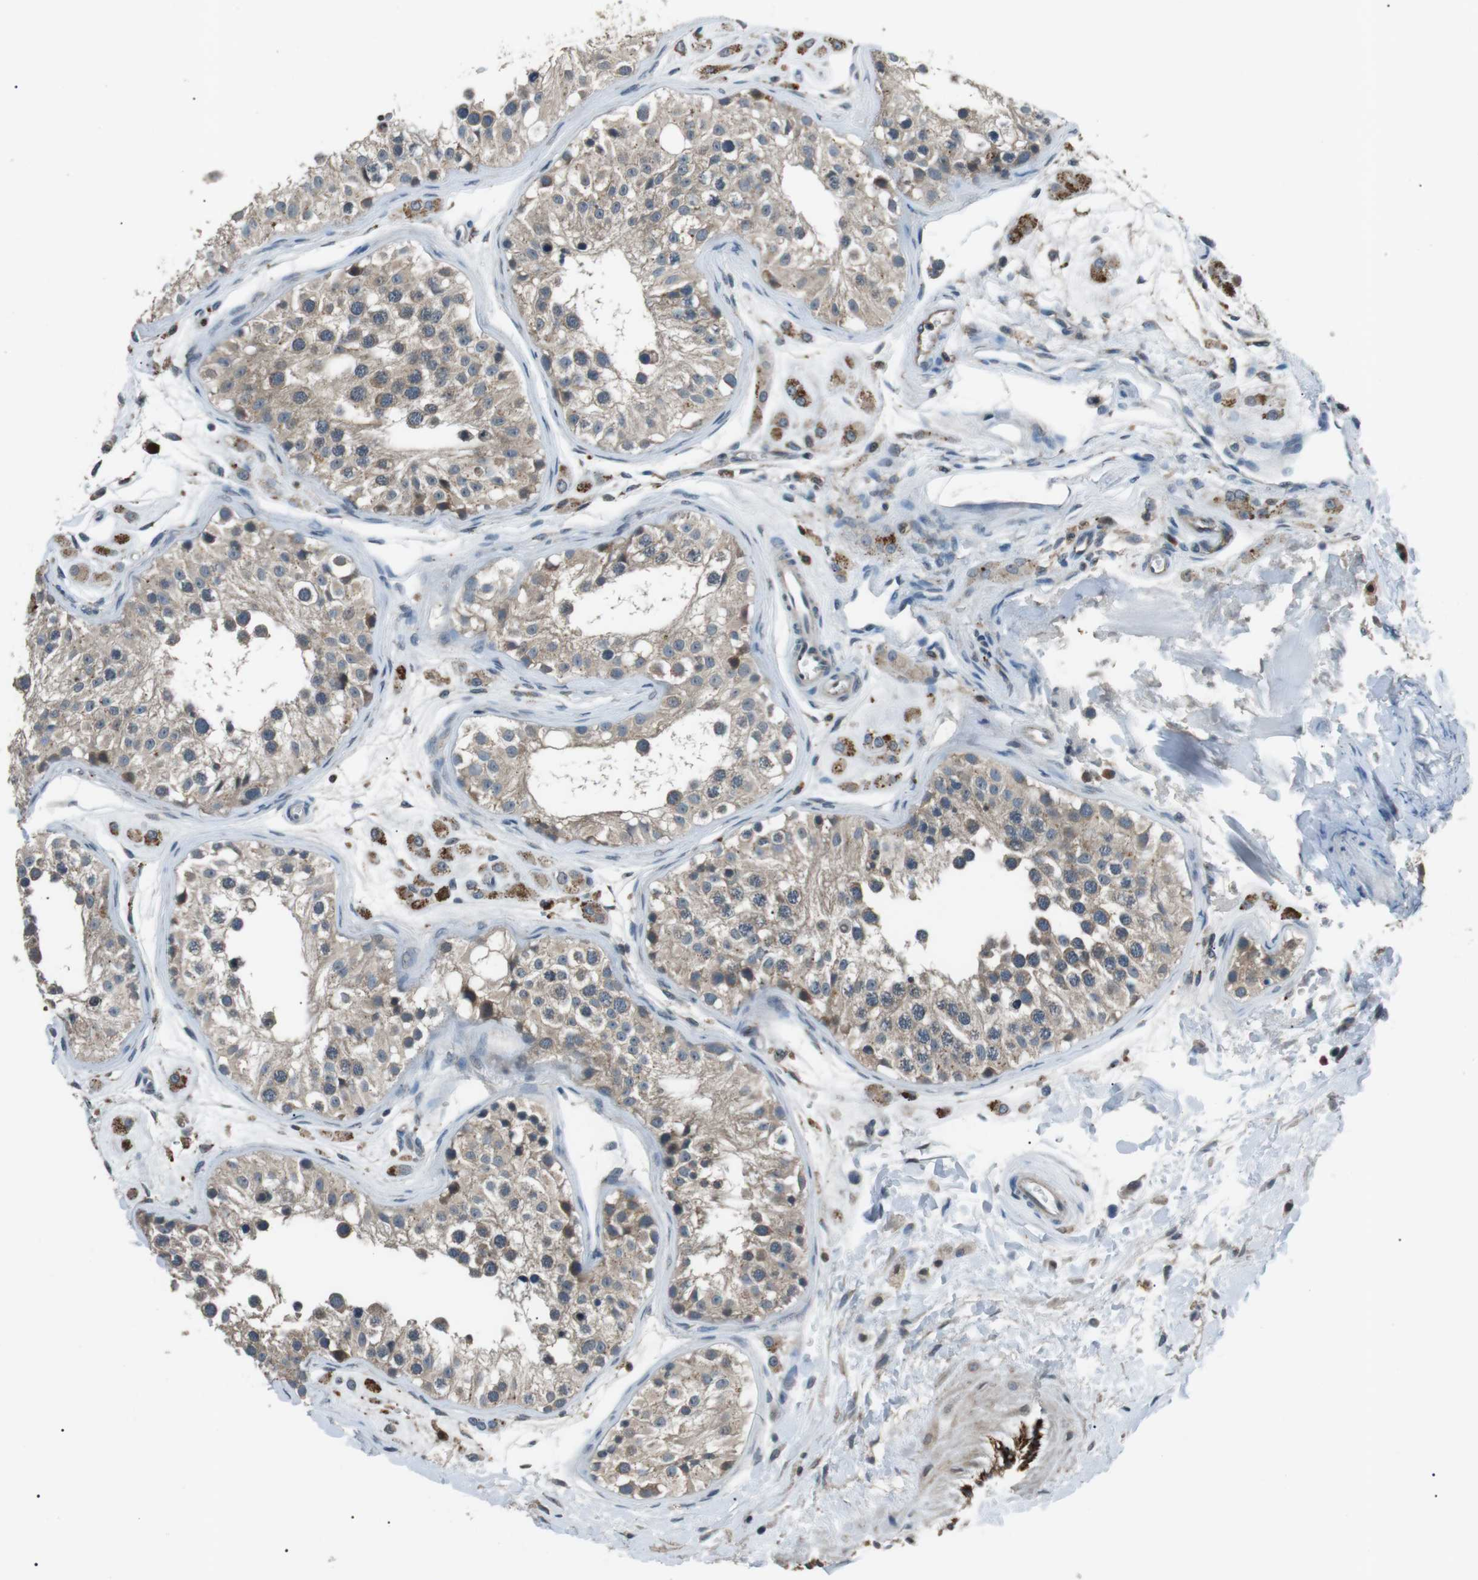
{"staining": {"intensity": "moderate", "quantity": ">75%", "location": "cytoplasmic/membranous"}, "tissue": "testis", "cell_type": "Cells in seminiferous ducts", "image_type": "normal", "snomed": [{"axis": "morphology", "description": "Normal tissue, NOS"}, {"axis": "morphology", "description": "Adenocarcinoma, metastatic, NOS"}, {"axis": "topography", "description": "Testis"}], "caption": "Cells in seminiferous ducts exhibit medium levels of moderate cytoplasmic/membranous staining in about >75% of cells in unremarkable testis.", "gene": "NEK7", "patient": {"sex": "male", "age": 26}}